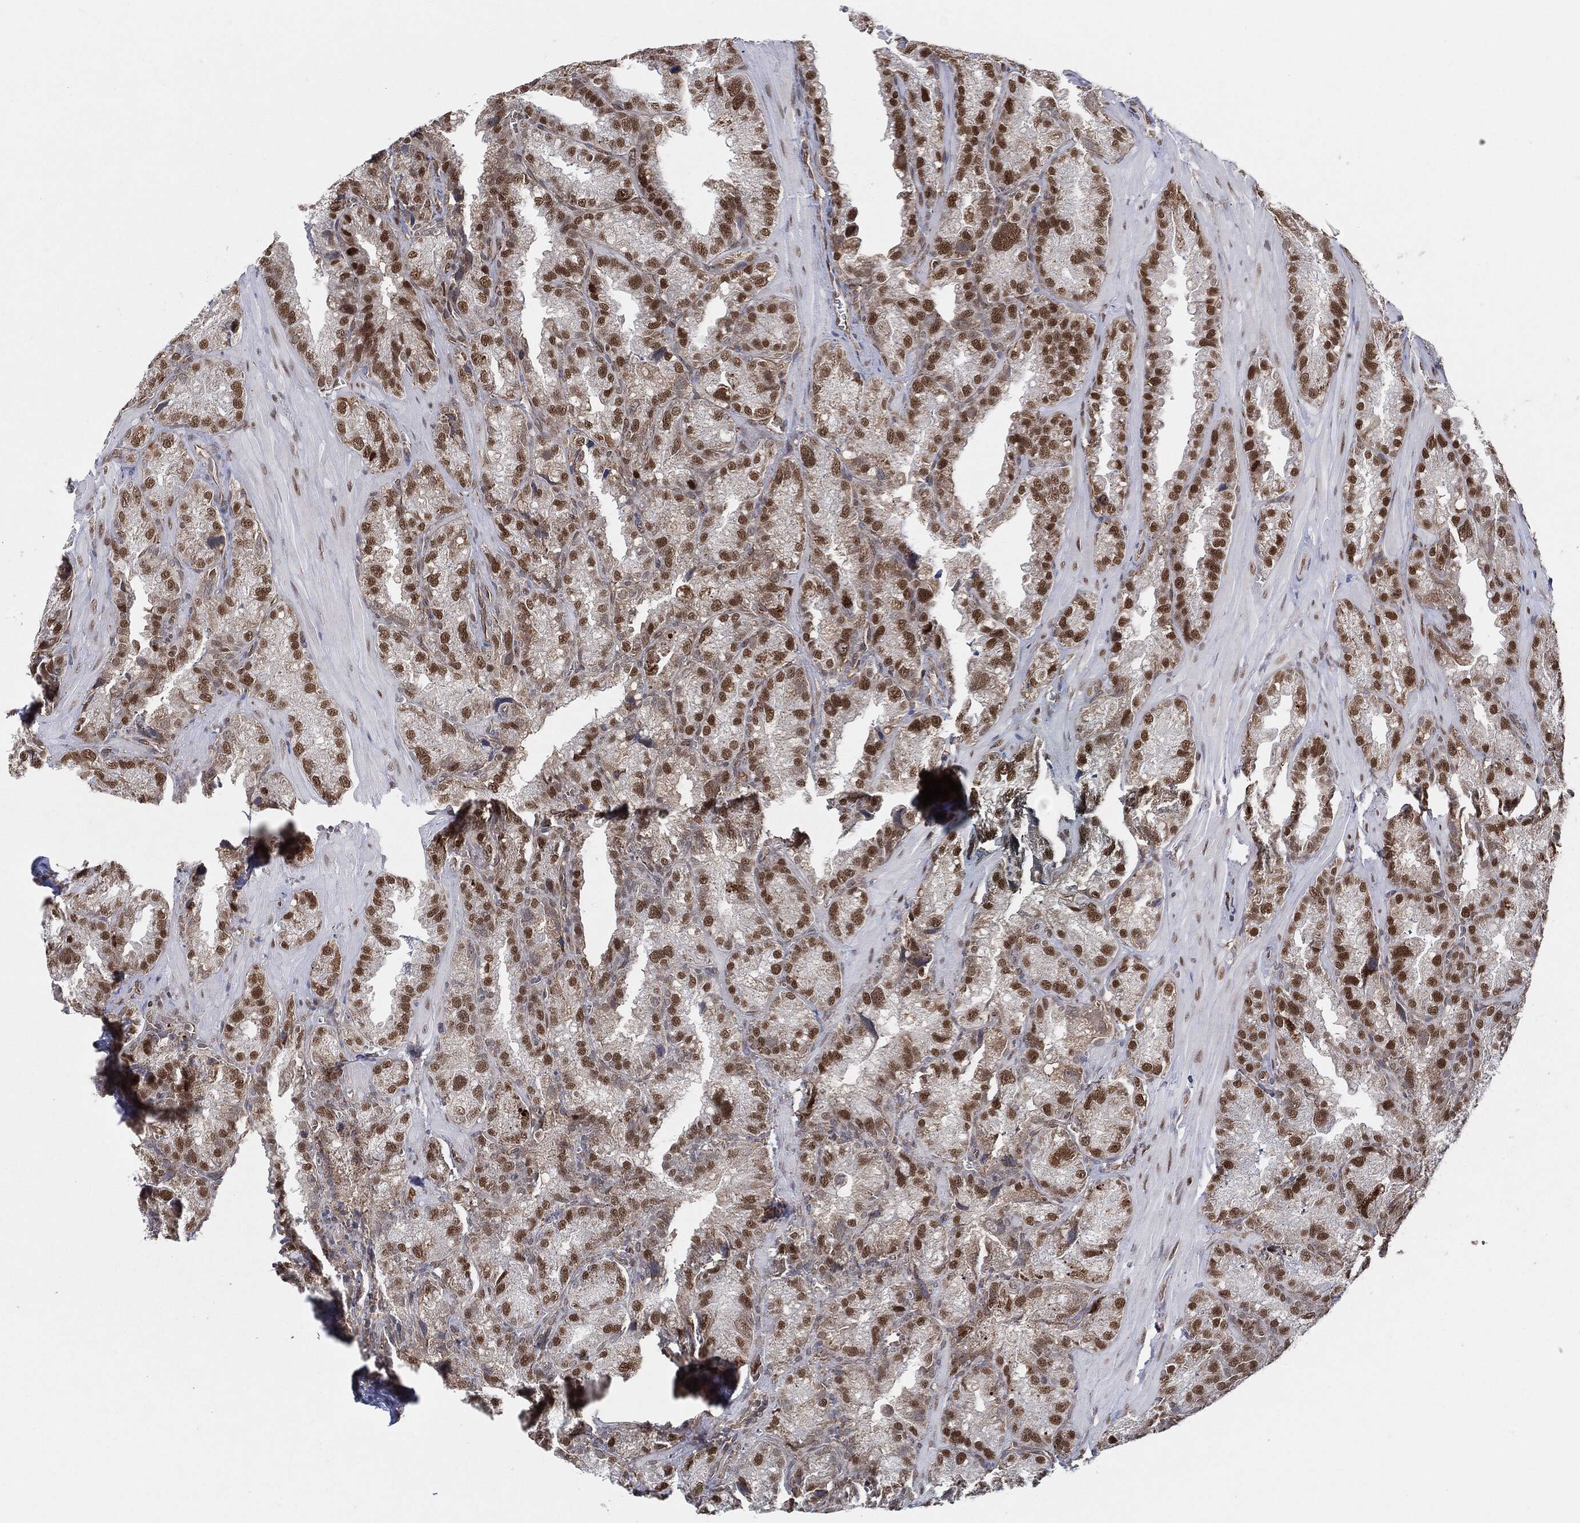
{"staining": {"intensity": "strong", "quantity": "25%-75%", "location": "nuclear"}, "tissue": "seminal vesicle", "cell_type": "Glandular cells", "image_type": "normal", "snomed": [{"axis": "morphology", "description": "Normal tissue, NOS"}, {"axis": "topography", "description": "Seminal veicle"}], "caption": "DAB immunohistochemical staining of unremarkable seminal vesicle exhibits strong nuclear protein staining in about 25%-75% of glandular cells.", "gene": "TP53RK", "patient": {"sex": "male", "age": 57}}